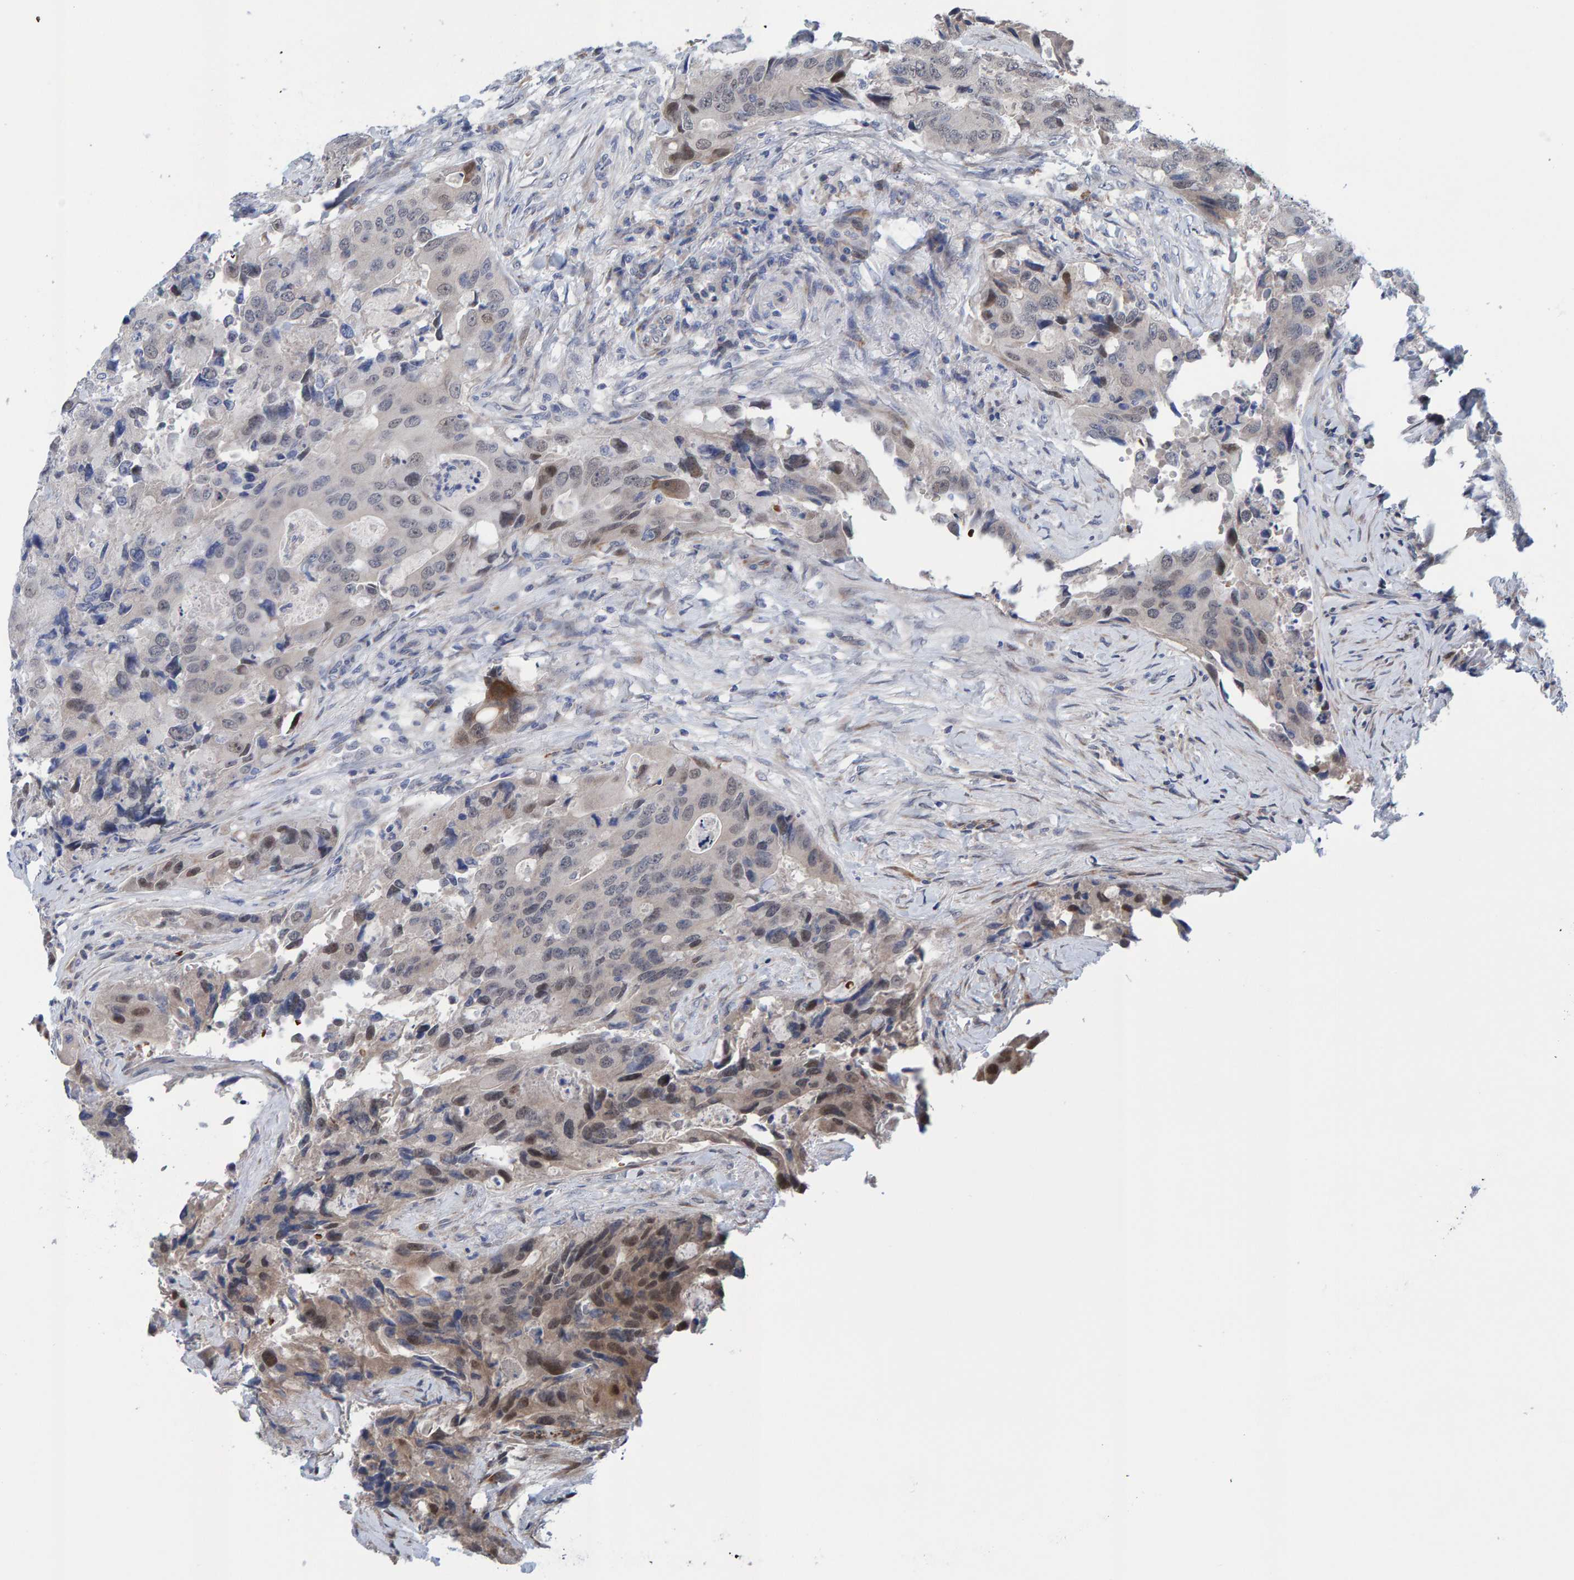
{"staining": {"intensity": "moderate", "quantity": "<25%", "location": "cytoplasmic/membranous,nuclear"}, "tissue": "colorectal cancer", "cell_type": "Tumor cells", "image_type": "cancer", "snomed": [{"axis": "morphology", "description": "Adenocarcinoma, NOS"}, {"axis": "topography", "description": "Colon"}], "caption": "About <25% of tumor cells in colorectal adenocarcinoma exhibit moderate cytoplasmic/membranous and nuclear protein expression as visualized by brown immunohistochemical staining.", "gene": "MFSD6L", "patient": {"sex": "male", "age": 71}}